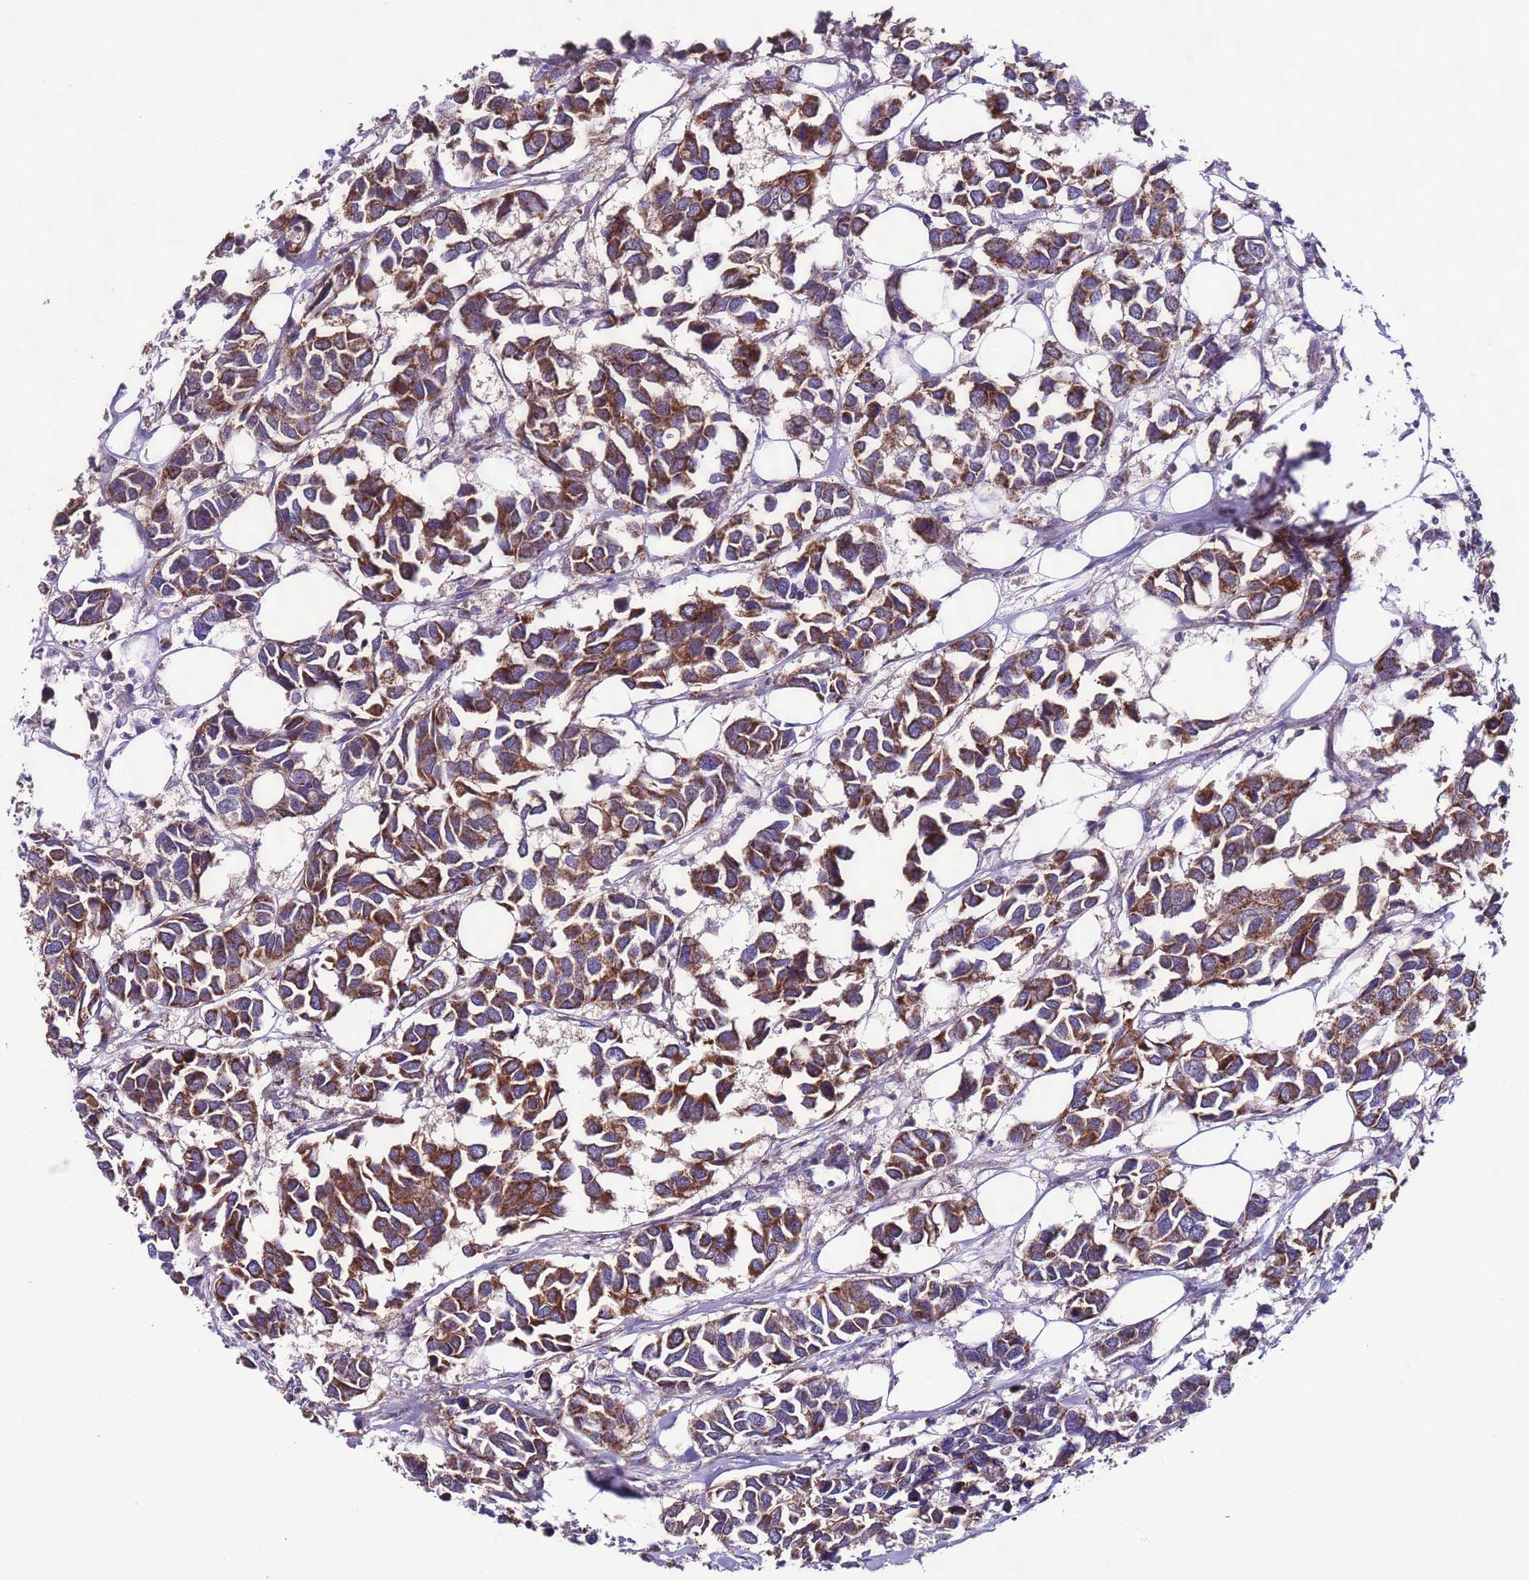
{"staining": {"intensity": "strong", "quantity": ">75%", "location": "cytoplasmic/membranous"}, "tissue": "breast cancer", "cell_type": "Tumor cells", "image_type": "cancer", "snomed": [{"axis": "morphology", "description": "Duct carcinoma"}, {"axis": "topography", "description": "Breast"}], "caption": "Strong cytoplasmic/membranous protein positivity is present in approximately >75% of tumor cells in breast intraductal carcinoma.", "gene": "UEVLD", "patient": {"sex": "female", "age": 83}}